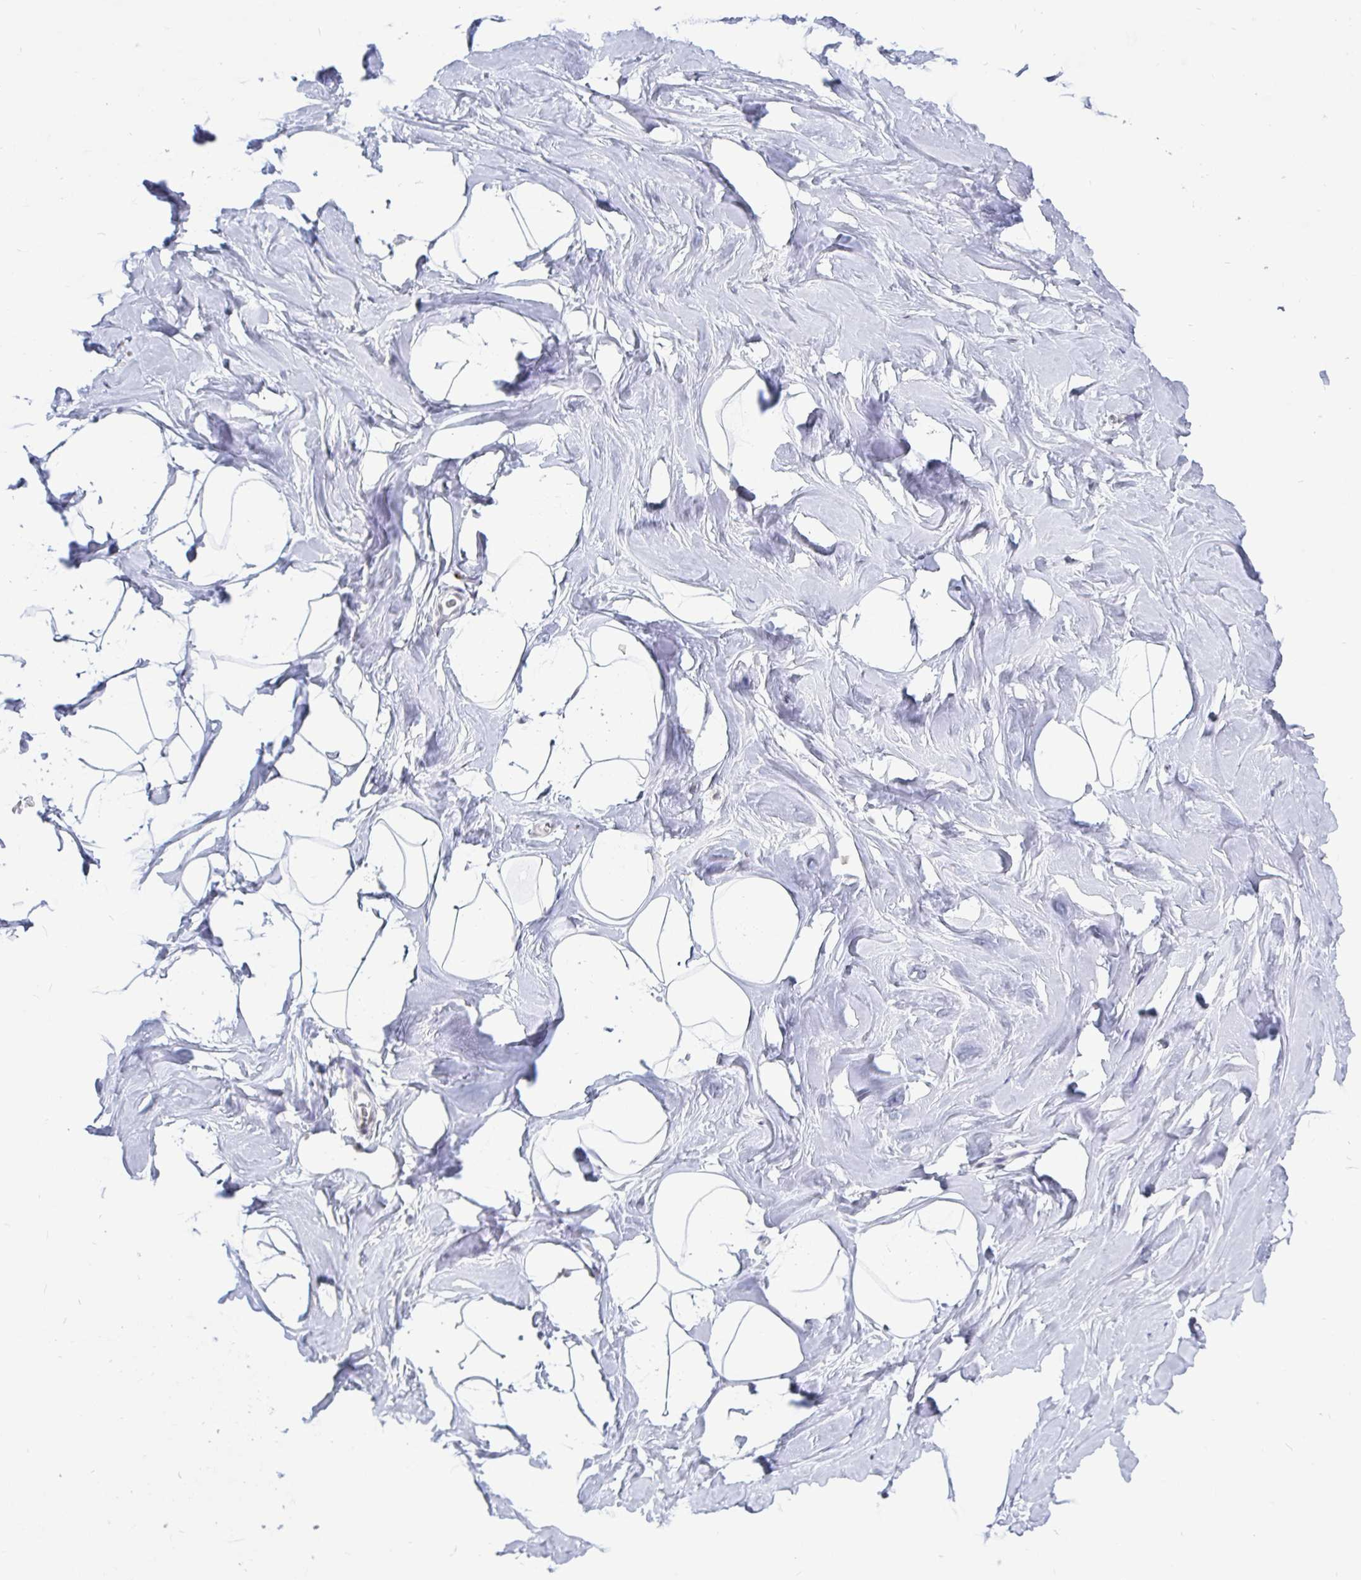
{"staining": {"intensity": "weak", "quantity": "<25%", "location": "nuclear"}, "tissue": "endometrium", "cell_type": "Cells in endometrial stroma", "image_type": "normal", "snomed": [{"axis": "morphology", "description": "Normal tissue, NOS"}, {"axis": "topography", "description": "Endometrium"}], "caption": "High power microscopy image of an immunohistochemistry (IHC) image of unremarkable endometrium, revealing no significant staining in cells in endometrial stroma.", "gene": "TRIP12", "patient": {"sex": "female", "age": 39}}